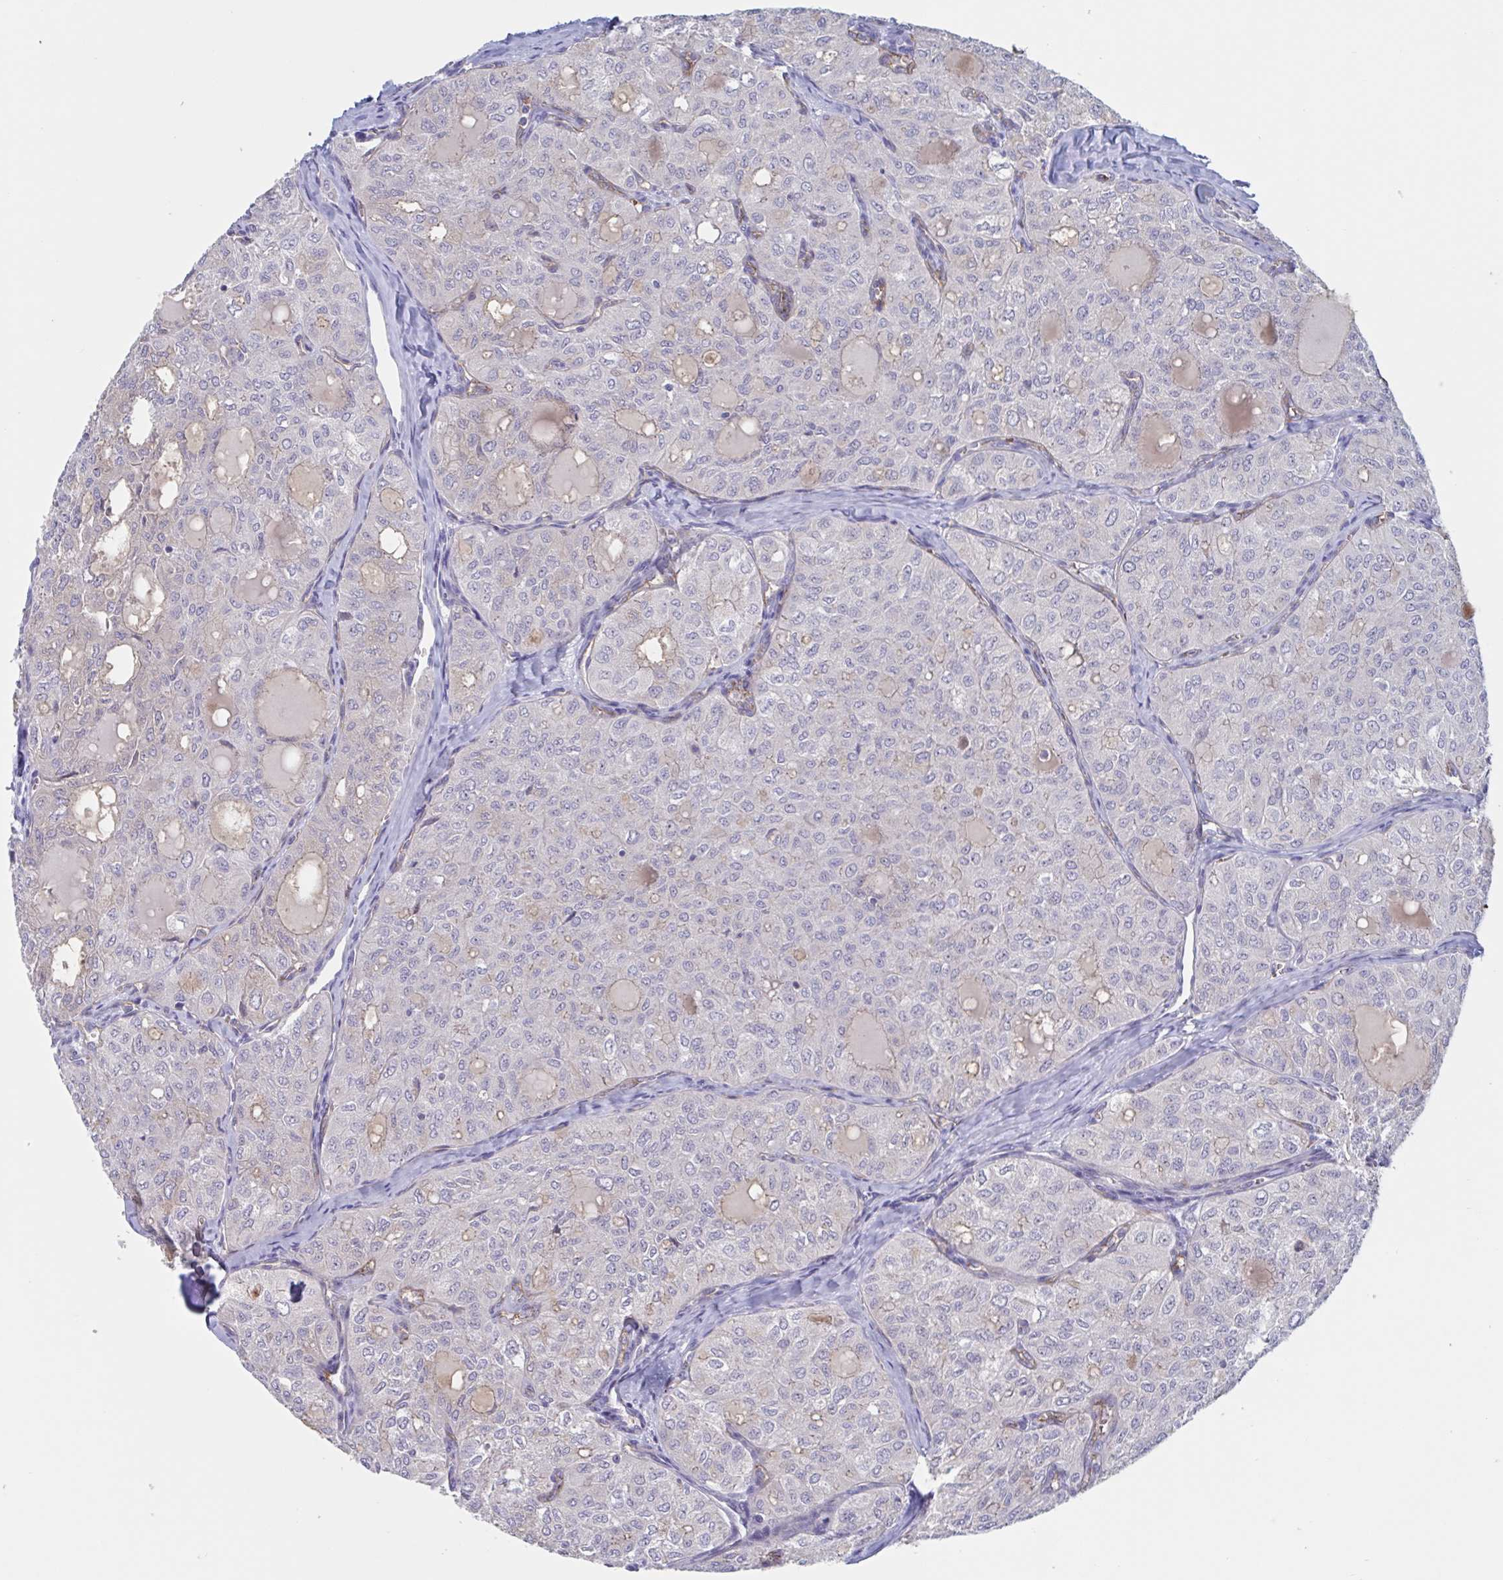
{"staining": {"intensity": "negative", "quantity": "none", "location": "none"}, "tissue": "thyroid cancer", "cell_type": "Tumor cells", "image_type": "cancer", "snomed": [{"axis": "morphology", "description": "Follicular adenoma carcinoma, NOS"}, {"axis": "topography", "description": "Thyroid gland"}], "caption": "Image shows no significant protein expression in tumor cells of thyroid cancer (follicular adenoma carcinoma).", "gene": "ST14", "patient": {"sex": "male", "age": 75}}